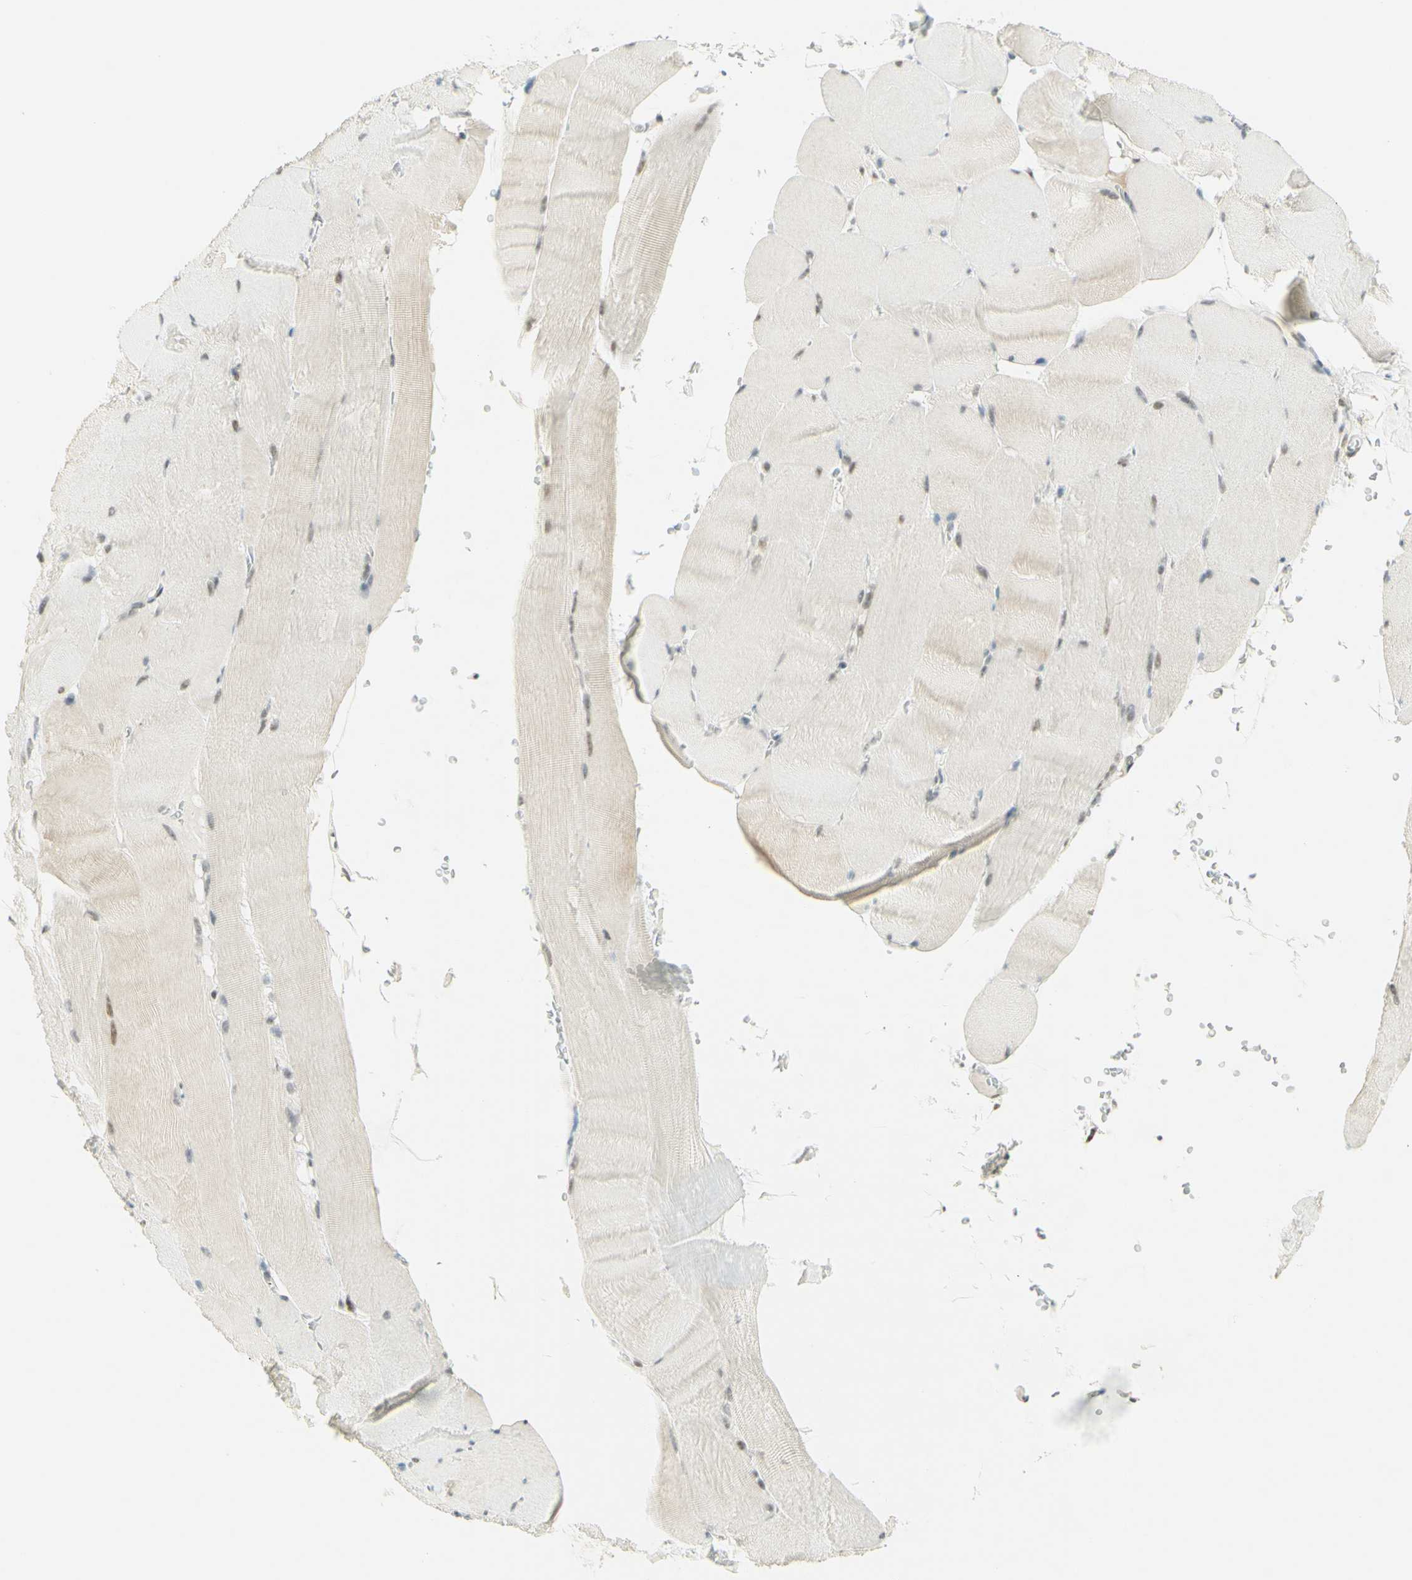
{"staining": {"intensity": "weak", "quantity": "25%-75%", "location": "nuclear"}, "tissue": "skeletal muscle", "cell_type": "Myocytes", "image_type": "normal", "snomed": [{"axis": "morphology", "description": "Normal tissue, NOS"}, {"axis": "topography", "description": "Skin"}, {"axis": "topography", "description": "Skeletal muscle"}], "caption": "Skeletal muscle stained with immunohistochemistry (IHC) exhibits weak nuclear positivity in about 25%-75% of myocytes. The staining is performed using DAB (3,3'-diaminobenzidine) brown chromogen to label protein expression. The nuclei are counter-stained blue using hematoxylin.", "gene": "PMS2", "patient": {"sex": "male", "age": 83}}